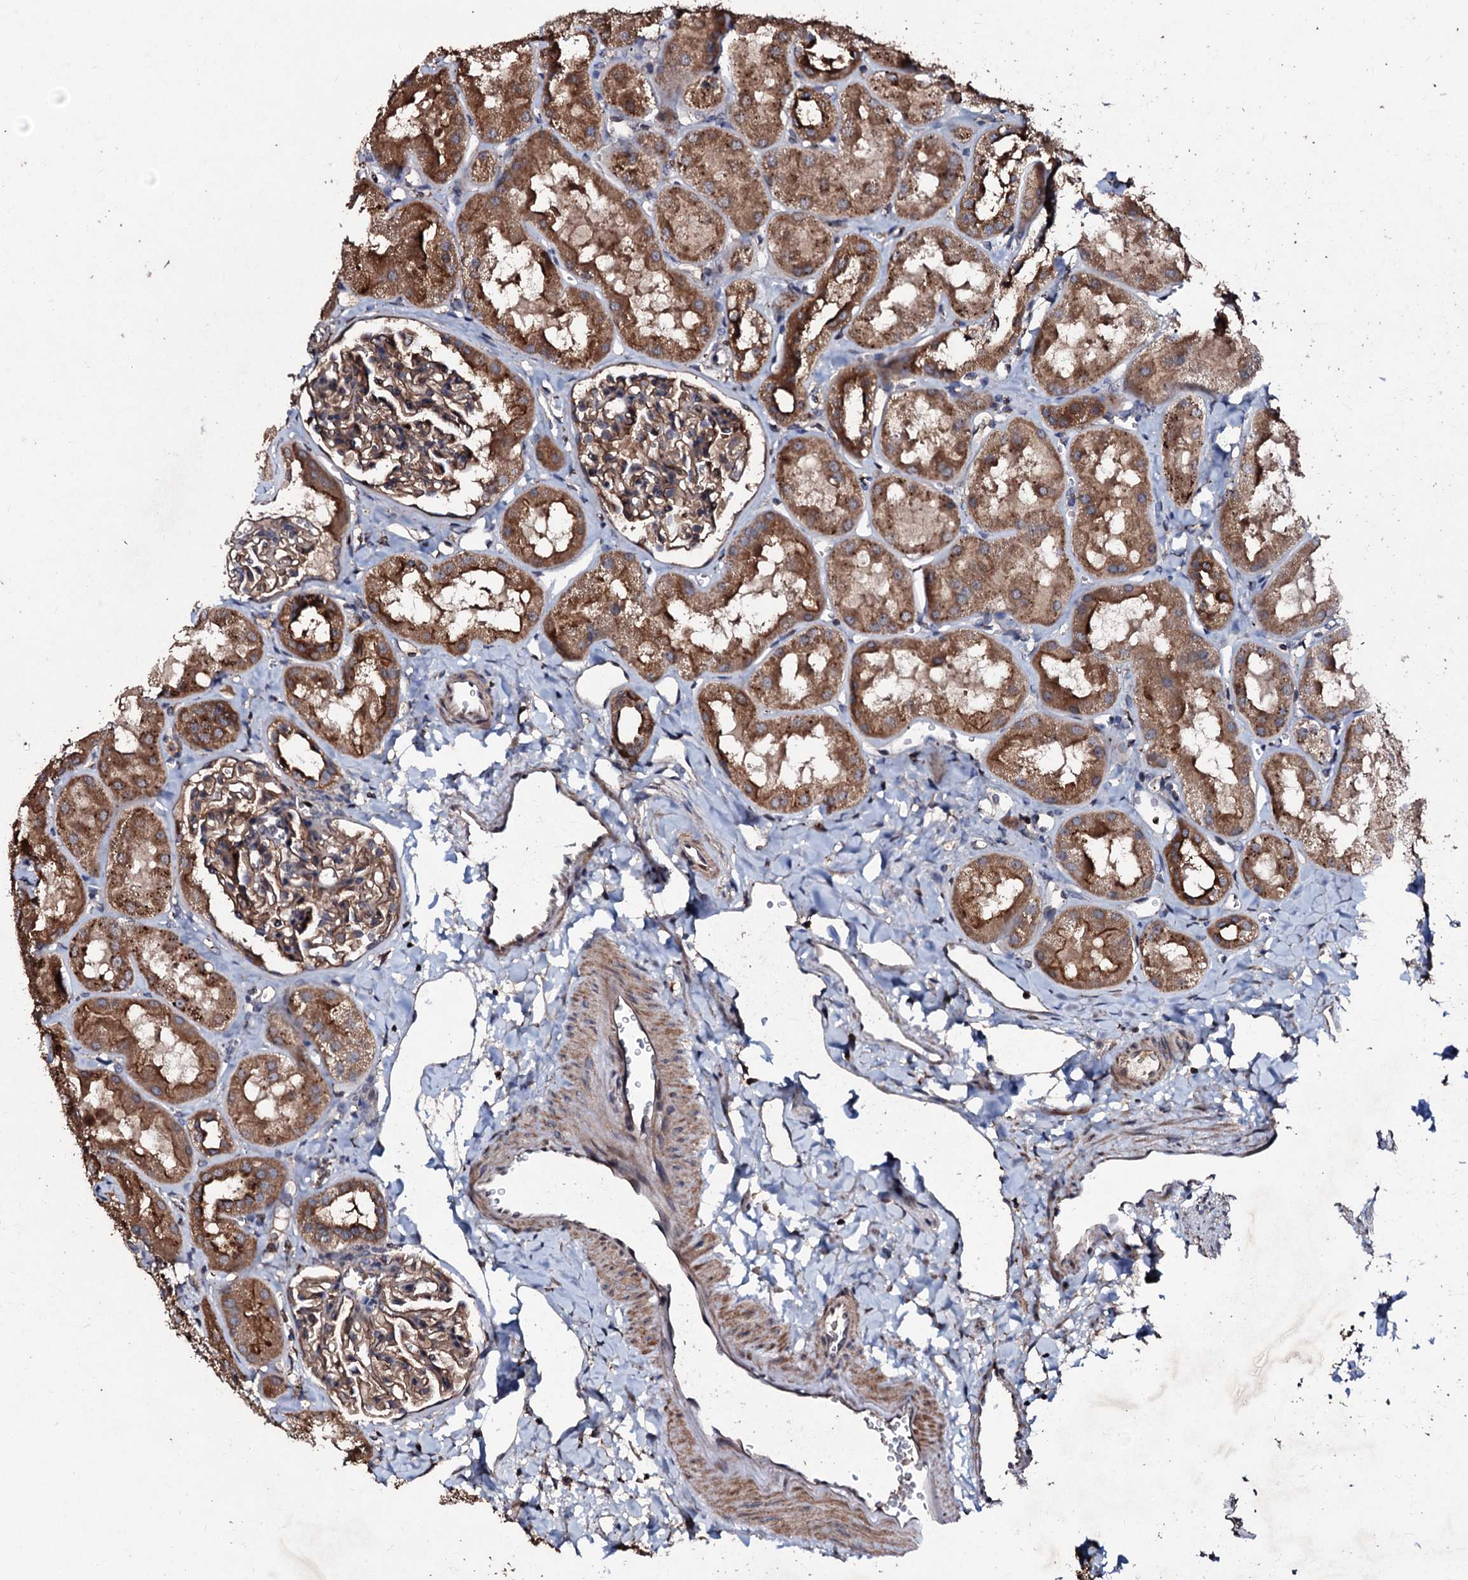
{"staining": {"intensity": "moderate", "quantity": ">75%", "location": "cytoplasmic/membranous"}, "tissue": "kidney", "cell_type": "Cells in glomeruli", "image_type": "normal", "snomed": [{"axis": "morphology", "description": "Normal tissue, NOS"}, {"axis": "topography", "description": "Kidney"}, {"axis": "topography", "description": "Urinary bladder"}], "caption": "There is medium levels of moderate cytoplasmic/membranous staining in cells in glomeruli of benign kidney, as demonstrated by immunohistochemical staining (brown color).", "gene": "SDHAF2", "patient": {"sex": "male", "age": 16}}